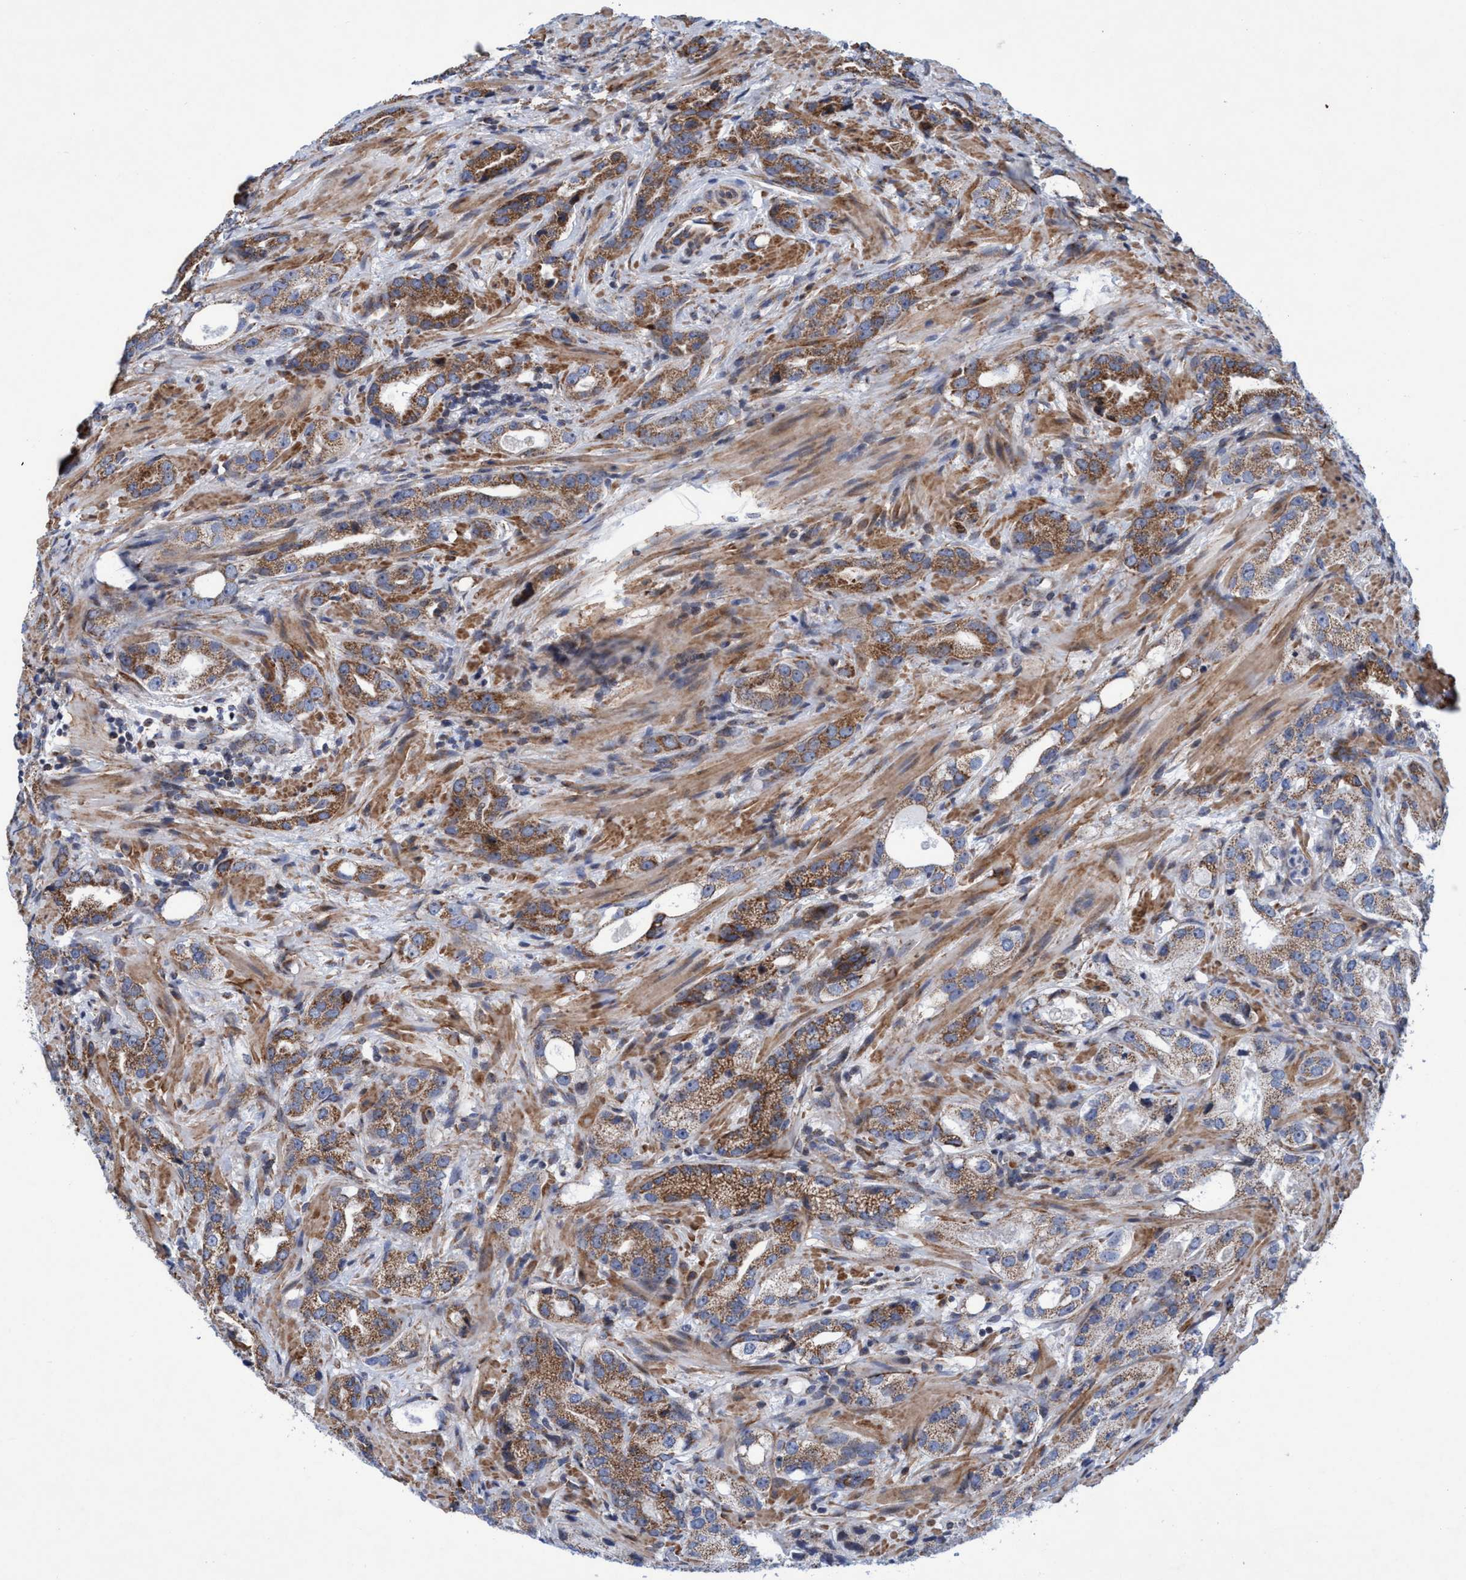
{"staining": {"intensity": "moderate", "quantity": ">75%", "location": "cytoplasmic/membranous"}, "tissue": "prostate cancer", "cell_type": "Tumor cells", "image_type": "cancer", "snomed": [{"axis": "morphology", "description": "Adenocarcinoma, High grade"}, {"axis": "topography", "description": "Prostate"}], "caption": "High-magnification brightfield microscopy of prostate cancer (adenocarcinoma (high-grade)) stained with DAB (brown) and counterstained with hematoxylin (blue). tumor cells exhibit moderate cytoplasmic/membranous positivity is seen in about>75% of cells.", "gene": "POLR1F", "patient": {"sex": "male", "age": 63}}